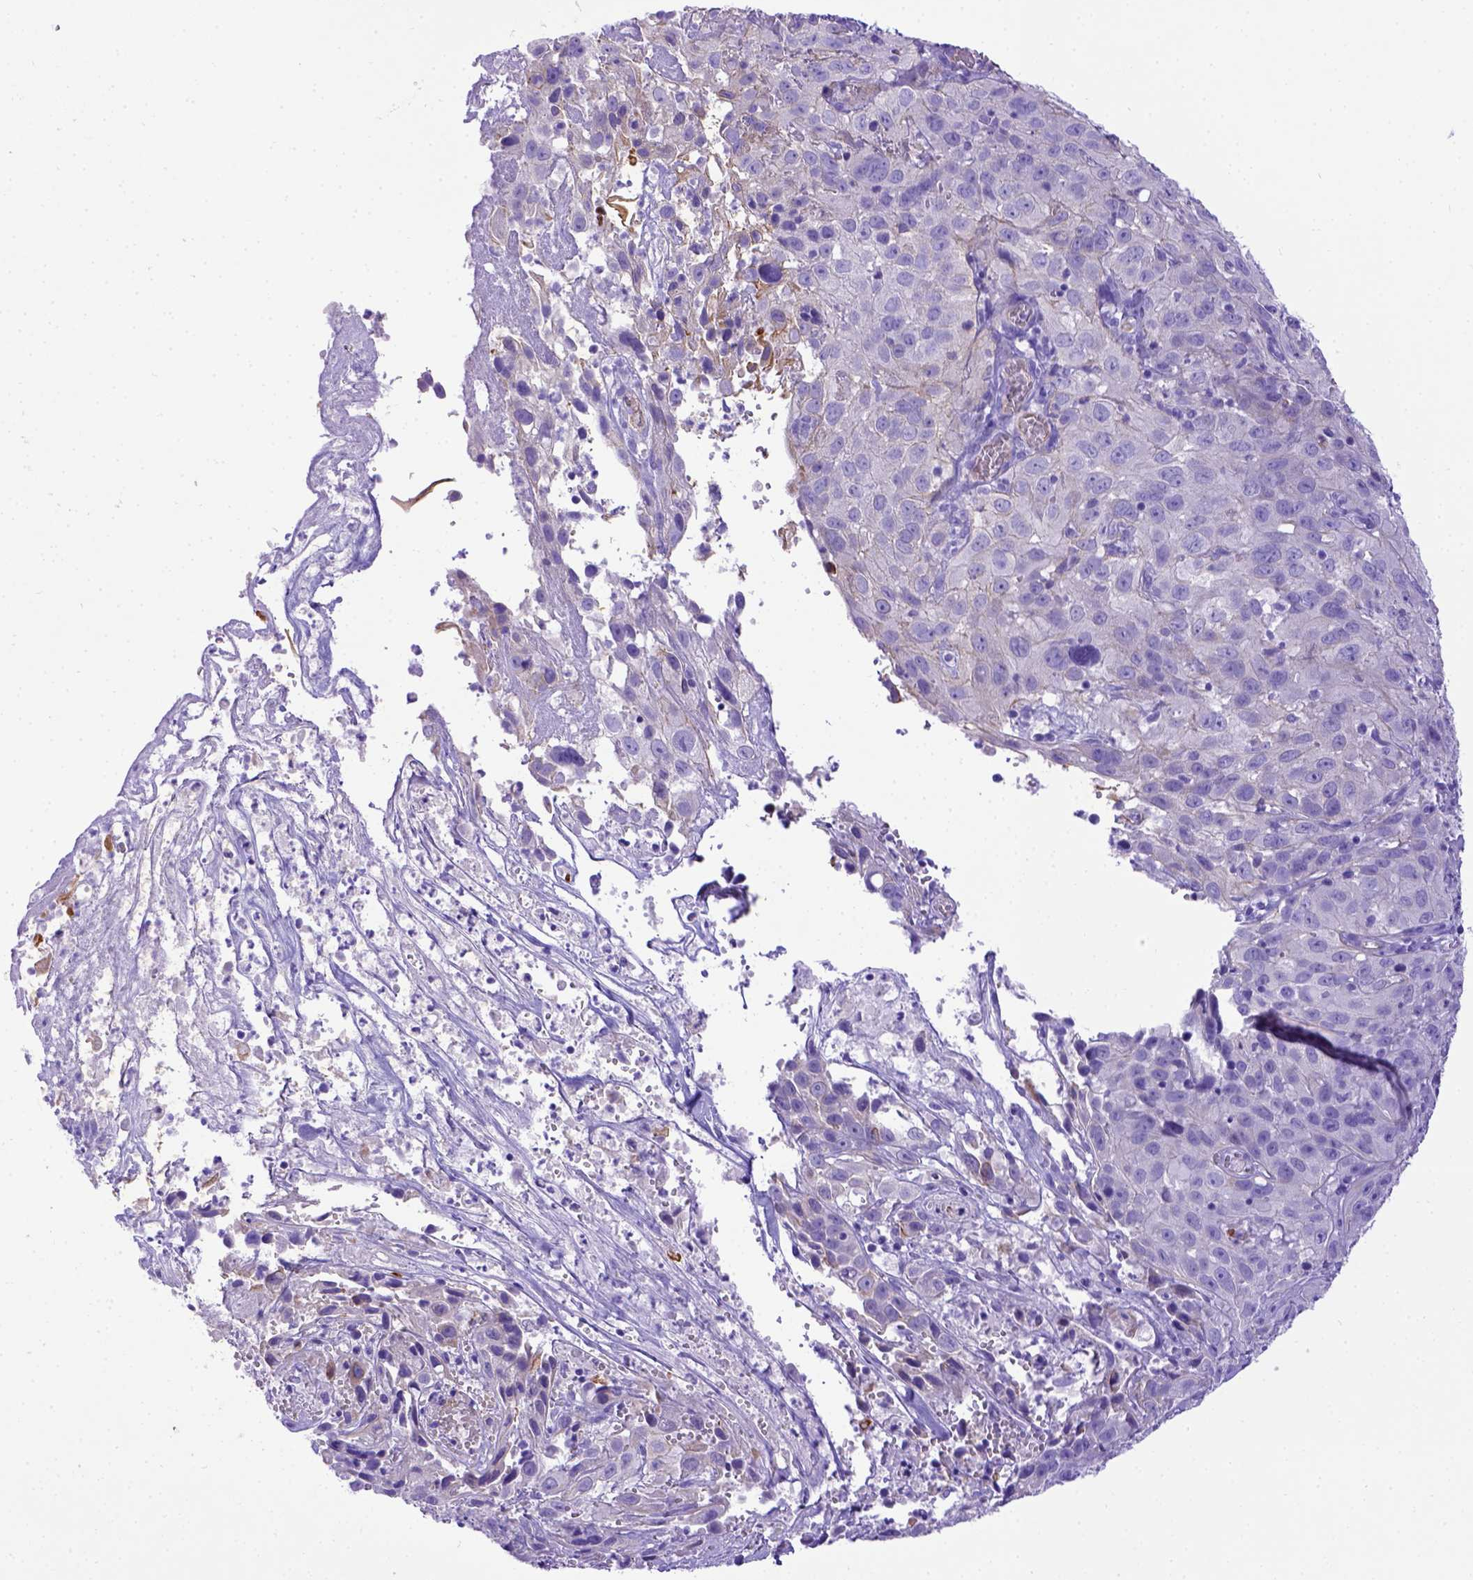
{"staining": {"intensity": "negative", "quantity": "none", "location": "none"}, "tissue": "cervical cancer", "cell_type": "Tumor cells", "image_type": "cancer", "snomed": [{"axis": "morphology", "description": "Squamous cell carcinoma, NOS"}, {"axis": "topography", "description": "Cervix"}], "caption": "A high-resolution image shows IHC staining of squamous cell carcinoma (cervical), which reveals no significant staining in tumor cells.", "gene": "LRRC18", "patient": {"sex": "female", "age": 32}}